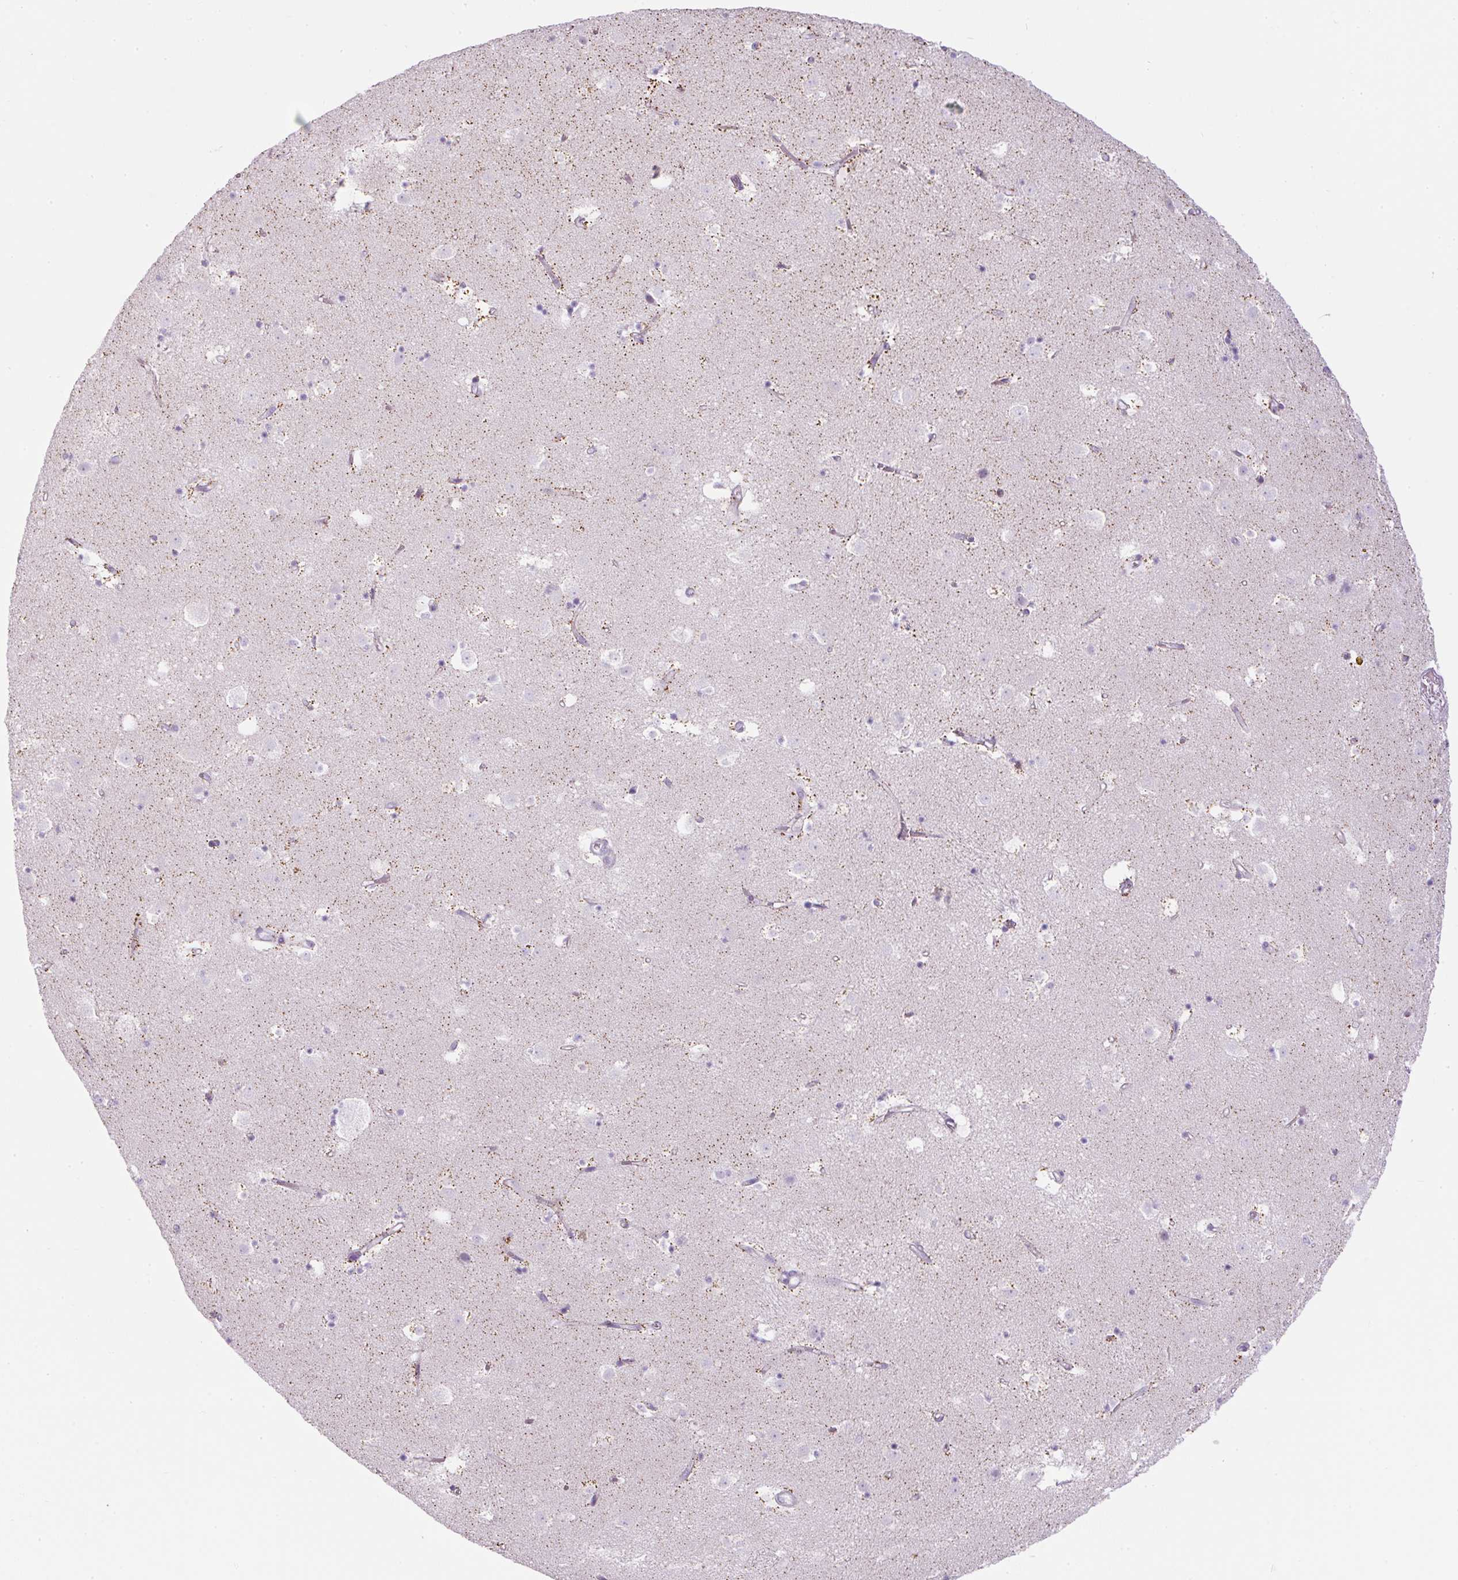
{"staining": {"intensity": "negative", "quantity": "none", "location": "none"}, "tissue": "caudate", "cell_type": "Glial cells", "image_type": "normal", "snomed": [{"axis": "morphology", "description": "Normal tissue, NOS"}, {"axis": "topography", "description": "Lateral ventricle wall"}], "caption": "Immunohistochemistry photomicrograph of normal caudate: caudate stained with DAB (3,3'-diaminobenzidine) demonstrates no significant protein staining in glial cells.", "gene": "FGFBP3", "patient": {"sex": "male", "age": 58}}